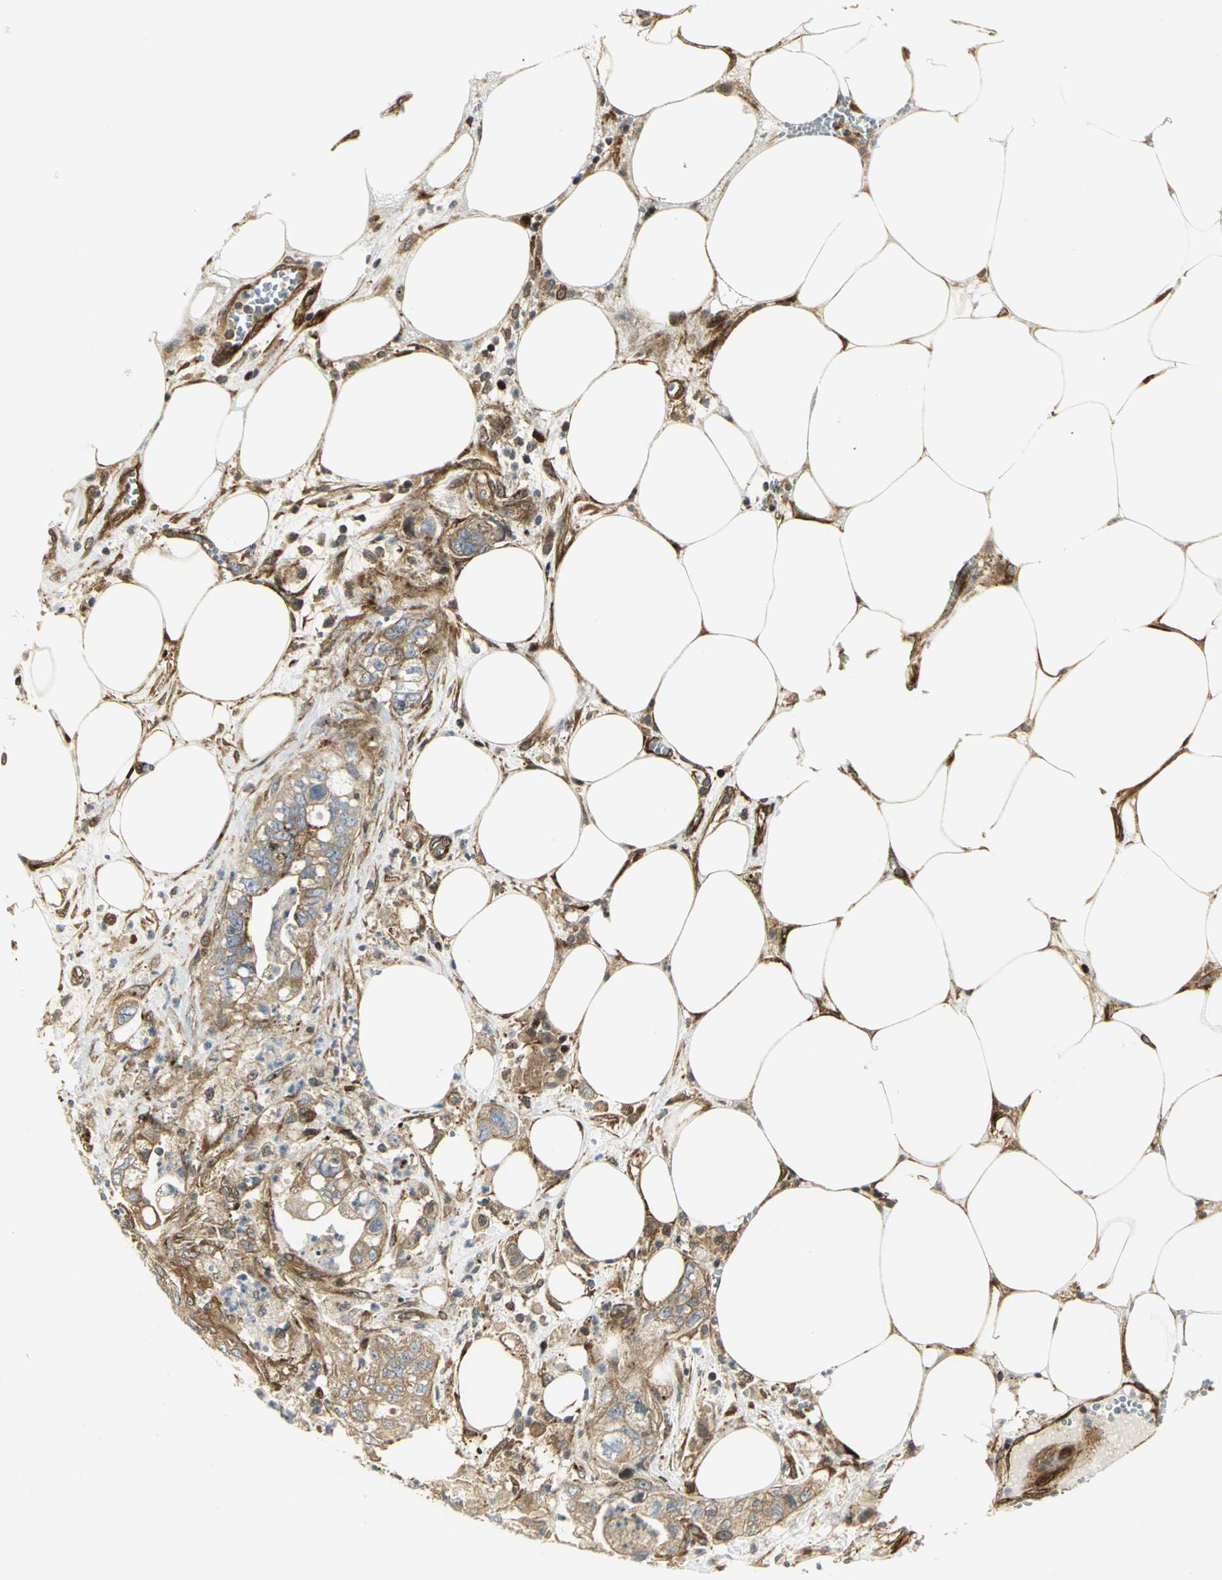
{"staining": {"intensity": "moderate", "quantity": ">75%", "location": "cytoplasmic/membranous"}, "tissue": "pancreatic cancer", "cell_type": "Tumor cells", "image_type": "cancer", "snomed": [{"axis": "morphology", "description": "Adenocarcinoma, NOS"}, {"axis": "topography", "description": "Pancreas"}], "caption": "Protein expression analysis of human pancreatic adenocarcinoma reveals moderate cytoplasmic/membranous expression in approximately >75% of tumor cells.", "gene": "EEA1", "patient": {"sex": "male", "age": 70}}